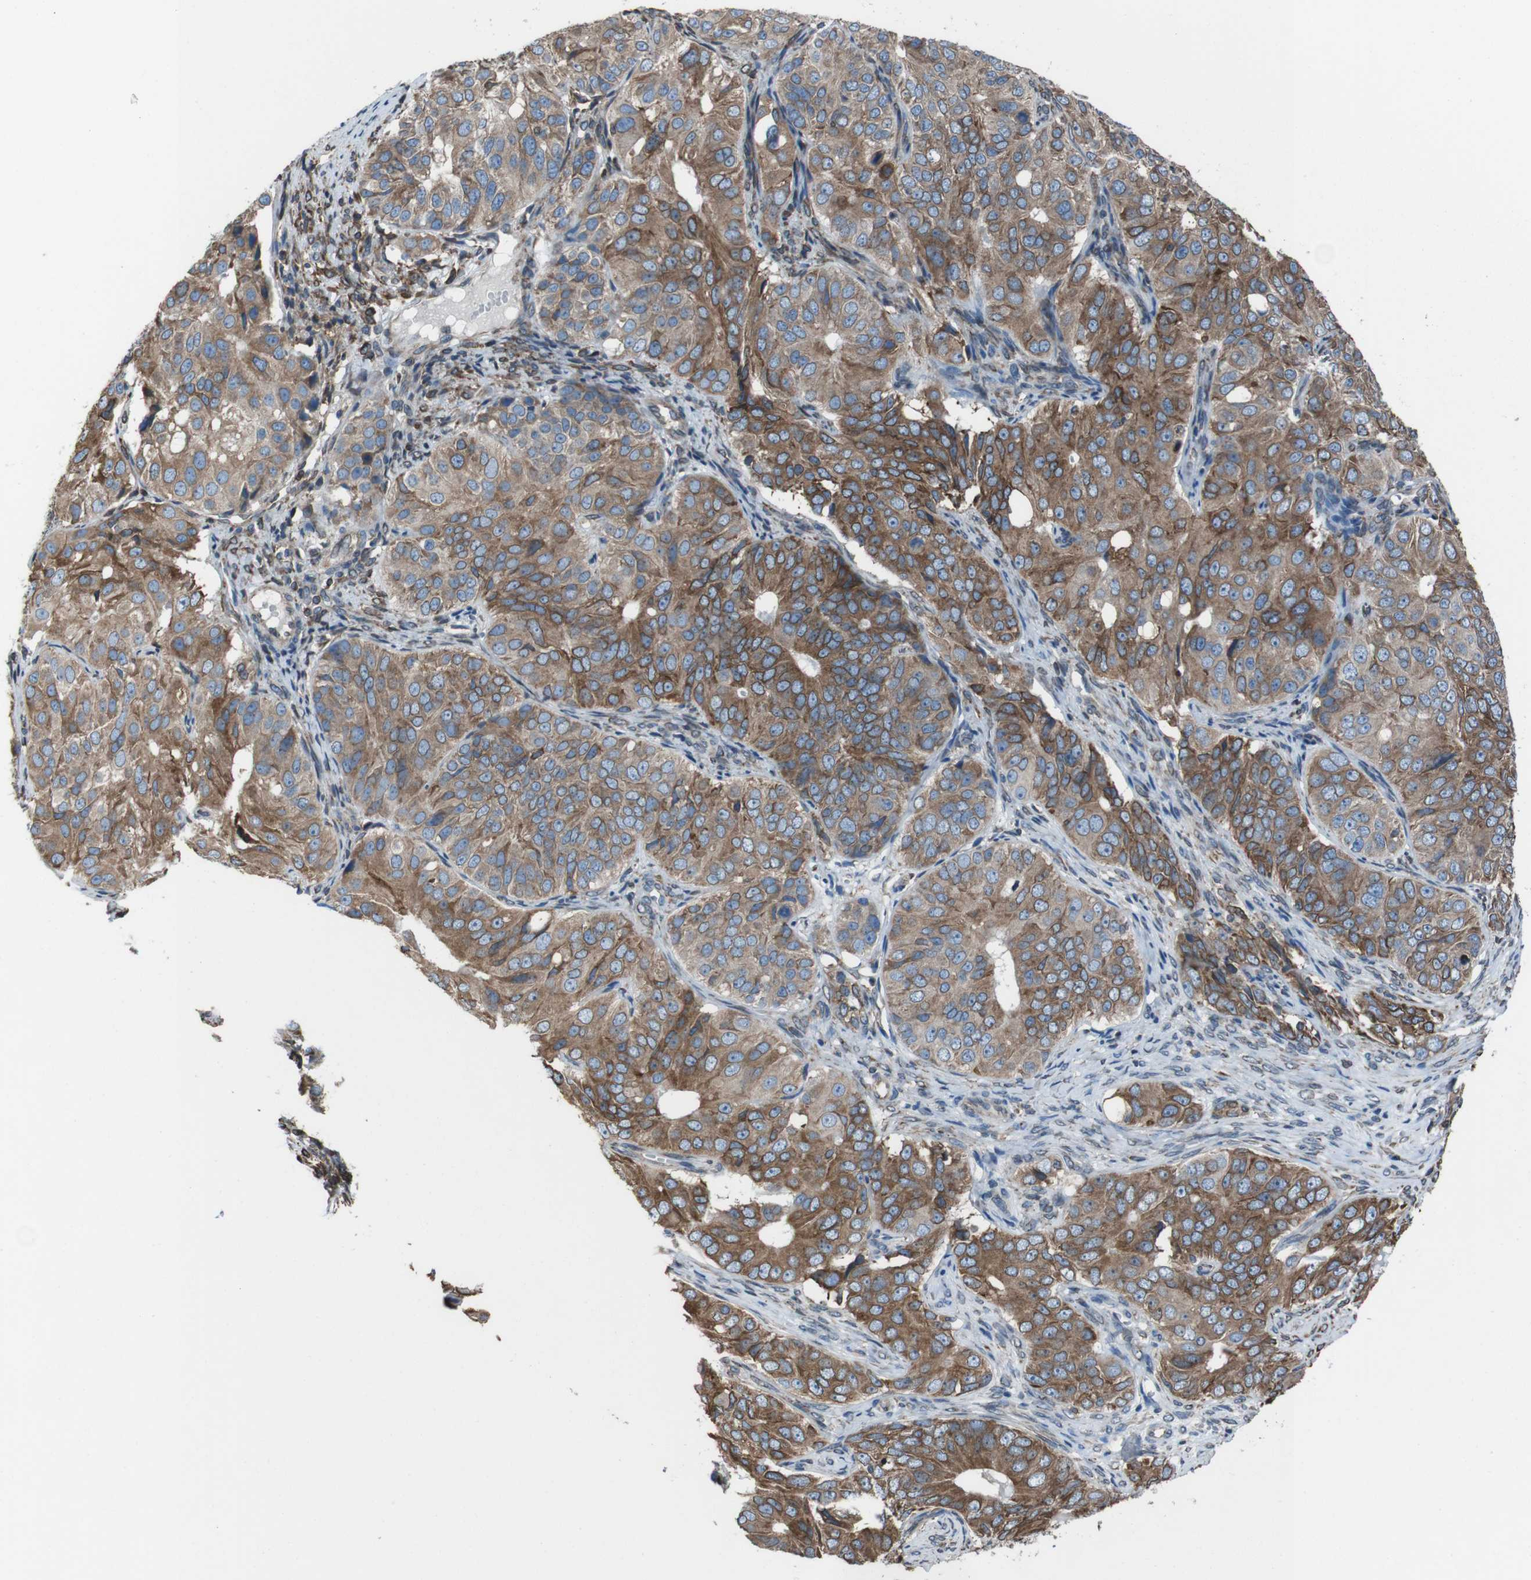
{"staining": {"intensity": "moderate", "quantity": ">75%", "location": "cytoplasmic/membranous"}, "tissue": "ovarian cancer", "cell_type": "Tumor cells", "image_type": "cancer", "snomed": [{"axis": "morphology", "description": "Carcinoma, endometroid"}, {"axis": "topography", "description": "Ovary"}], "caption": "Protein analysis of ovarian endometroid carcinoma tissue exhibits moderate cytoplasmic/membranous positivity in about >75% of tumor cells.", "gene": "APMAP", "patient": {"sex": "female", "age": 51}}